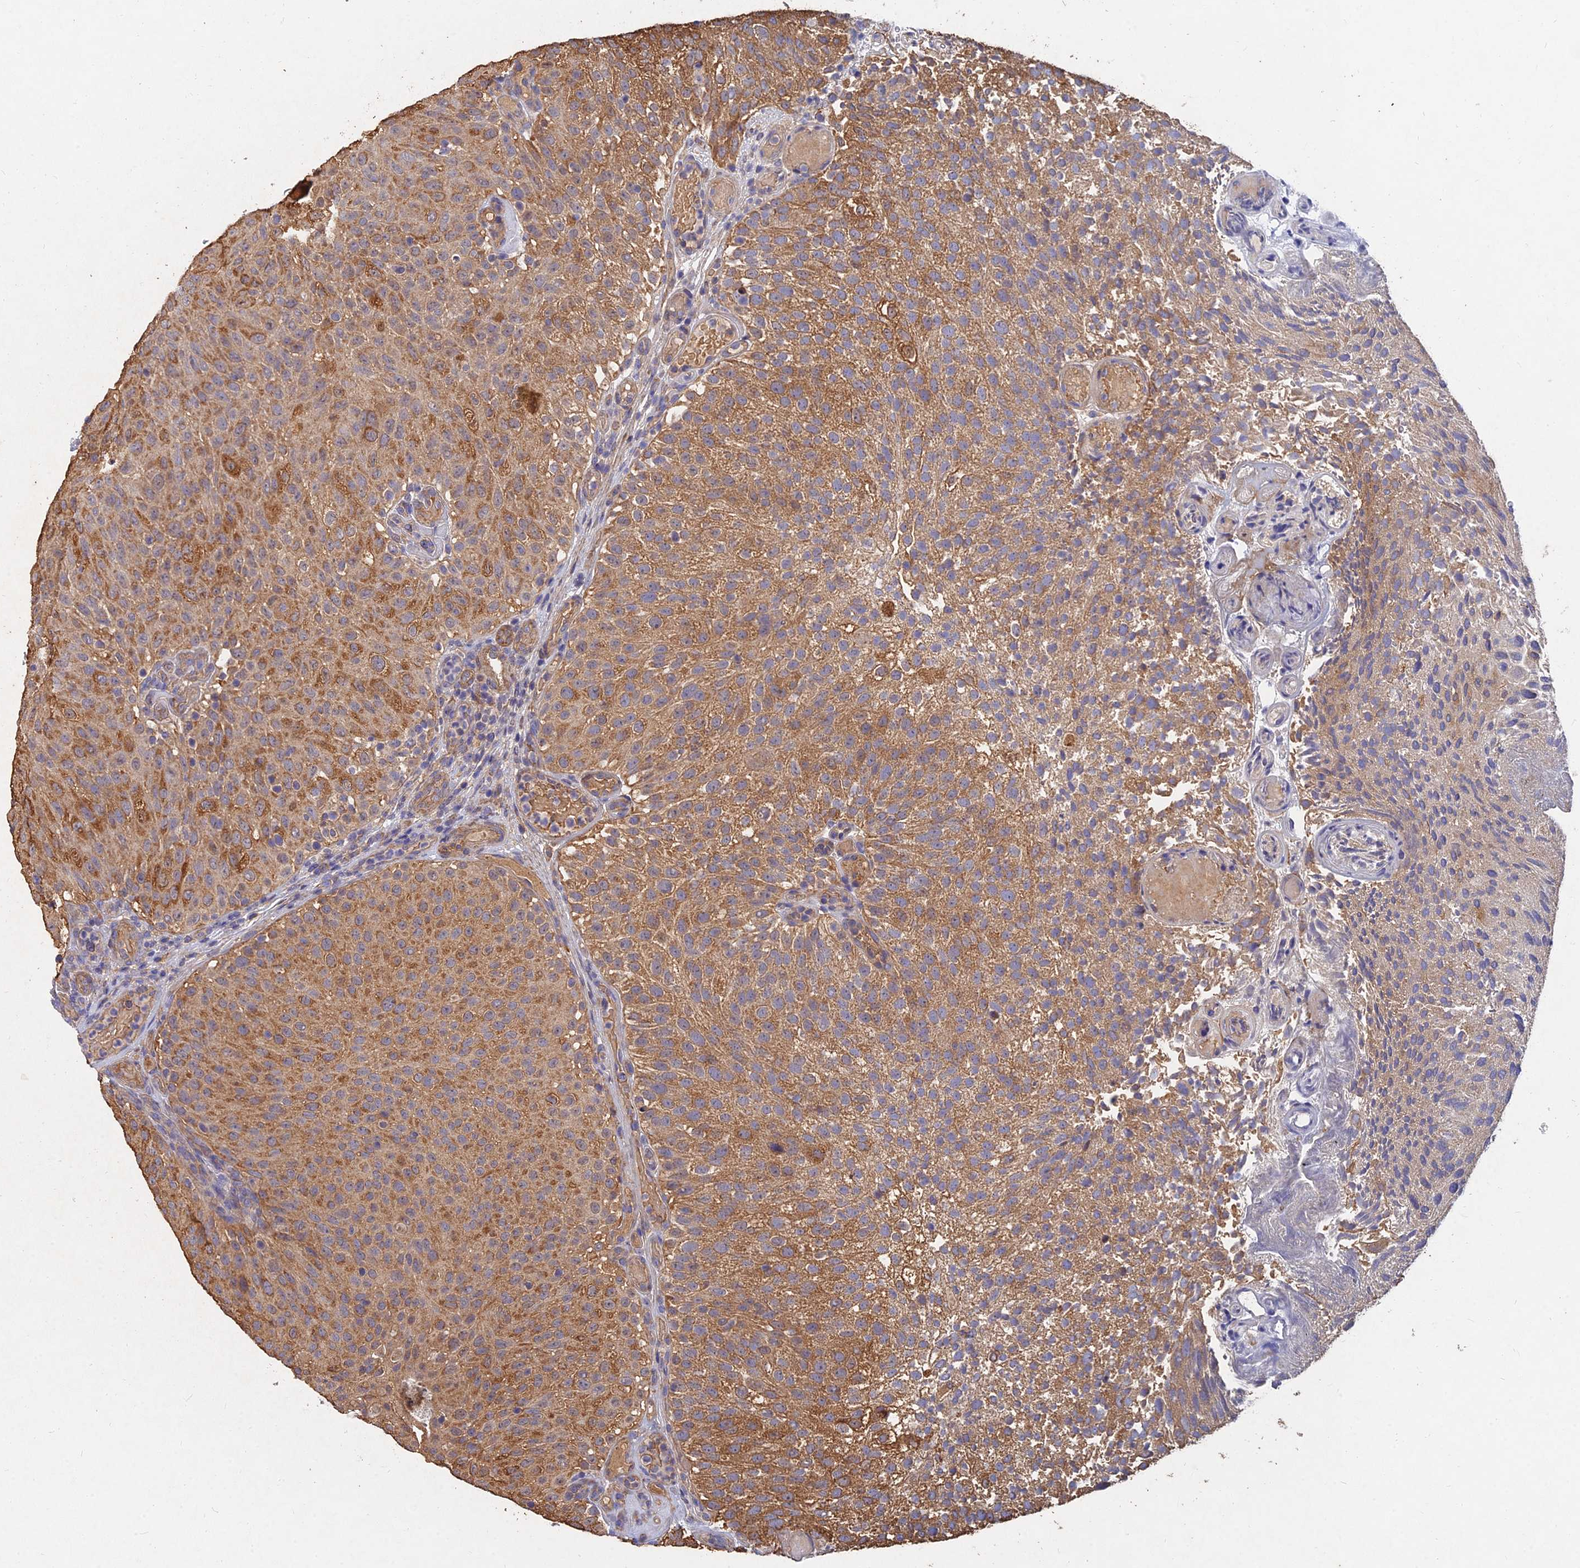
{"staining": {"intensity": "moderate", "quantity": ">75%", "location": "cytoplasmic/membranous"}, "tissue": "urothelial cancer", "cell_type": "Tumor cells", "image_type": "cancer", "snomed": [{"axis": "morphology", "description": "Urothelial carcinoma, Low grade"}, {"axis": "topography", "description": "Urinary bladder"}], "caption": "Tumor cells demonstrate medium levels of moderate cytoplasmic/membranous expression in about >75% of cells in urothelial carcinoma (low-grade).", "gene": "SLC38A11", "patient": {"sex": "male", "age": 78}}